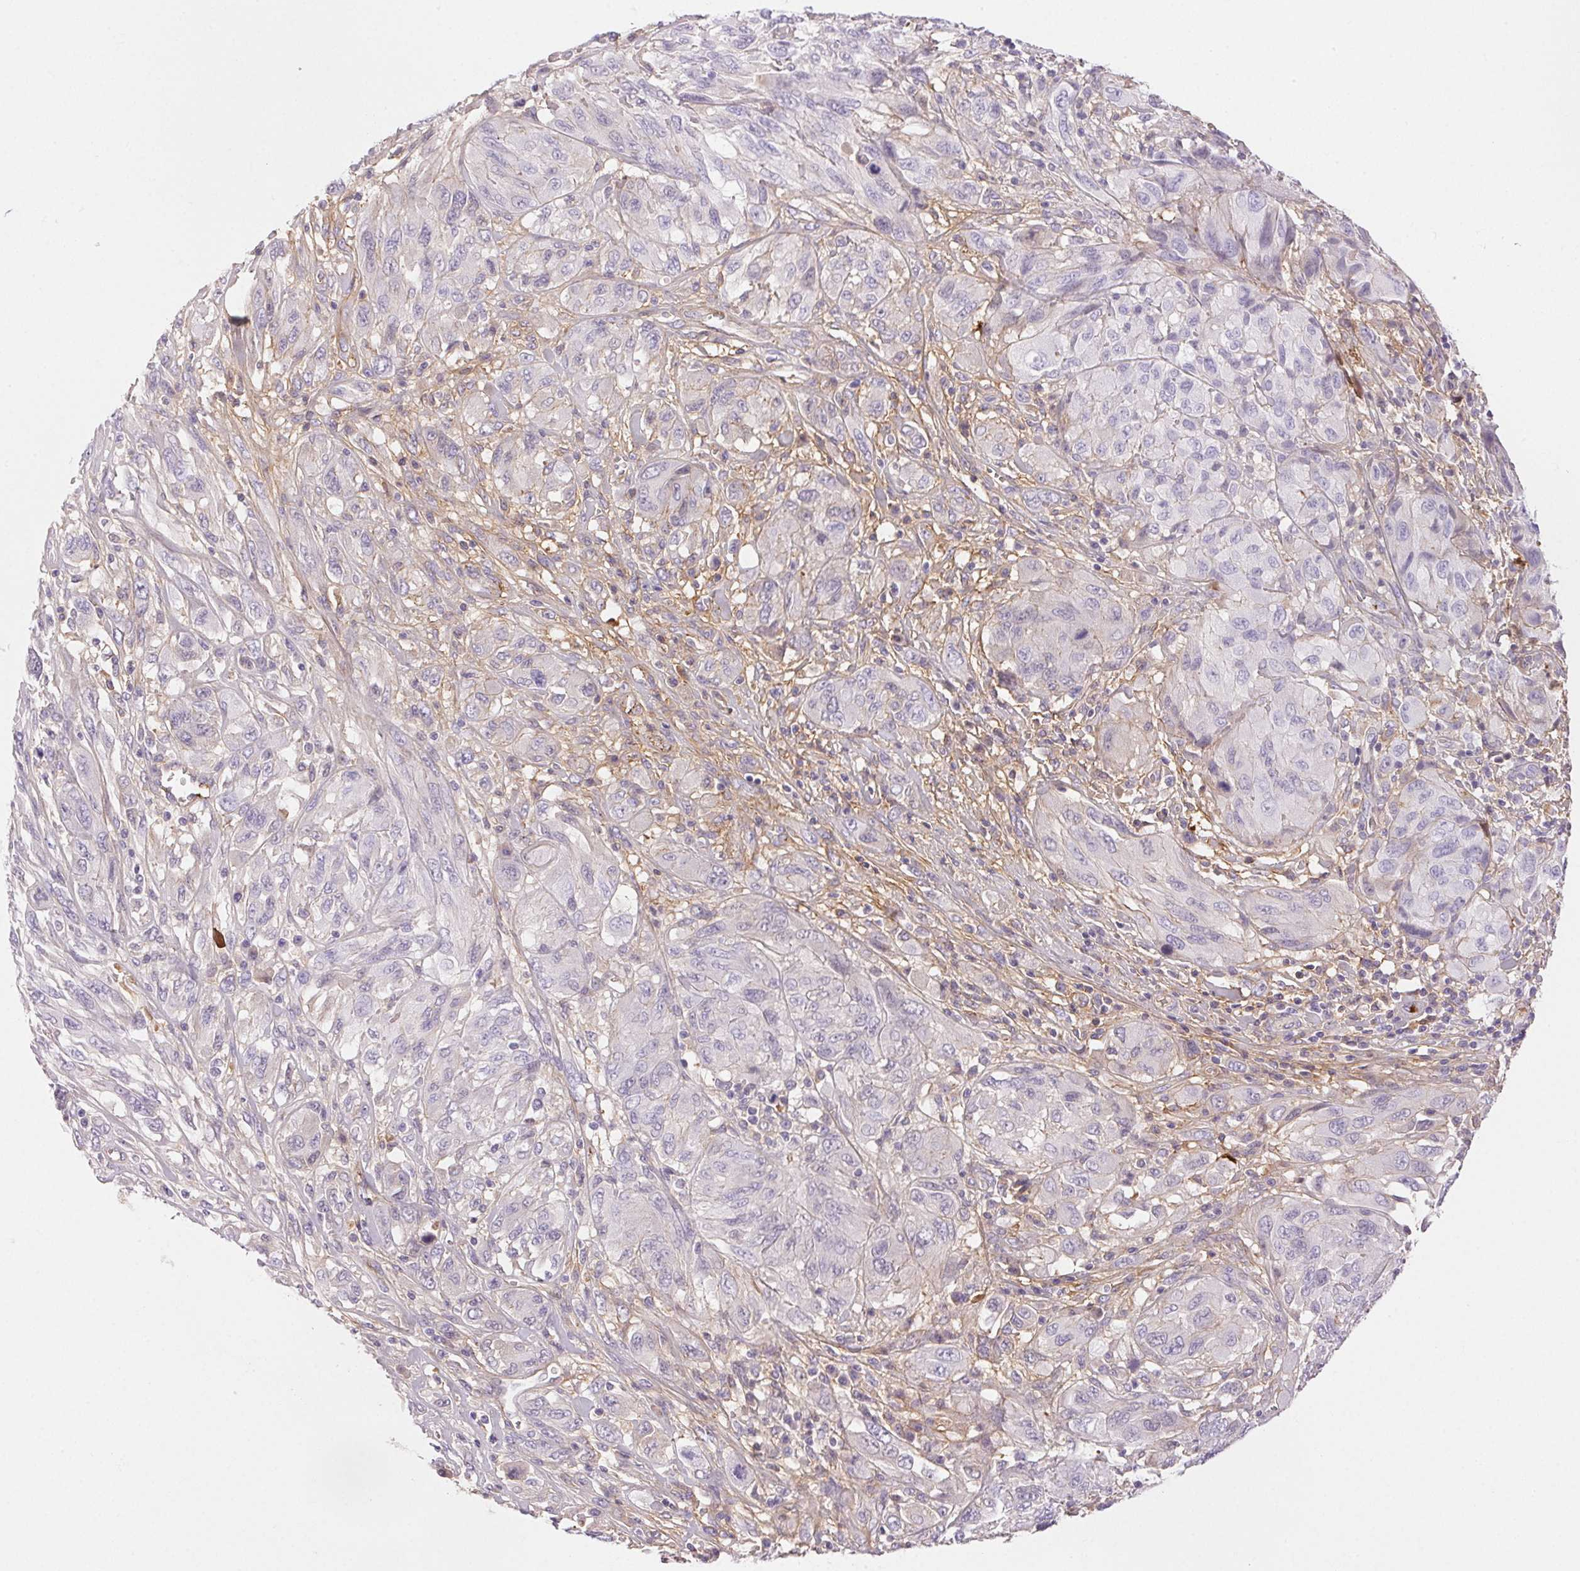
{"staining": {"intensity": "negative", "quantity": "none", "location": "none"}, "tissue": "melanoma", "cell_type": "Tumor cells", "image_type": "cancer", "snomed": [{"axis": "morphology", "description": "Malignant melanoma, NOS"}, {"axis": "topography", "description": "Skin"}], "caption": "High magnification brightfield microscopy of melanoma stained with DAB (3,3'-diaminobenzidine) (brown) and counterstained with hematoxylin (blue): tumor cells show no significant positivity.", "gene": "FGA", "patient": {"sex": "female", "age": 91}}